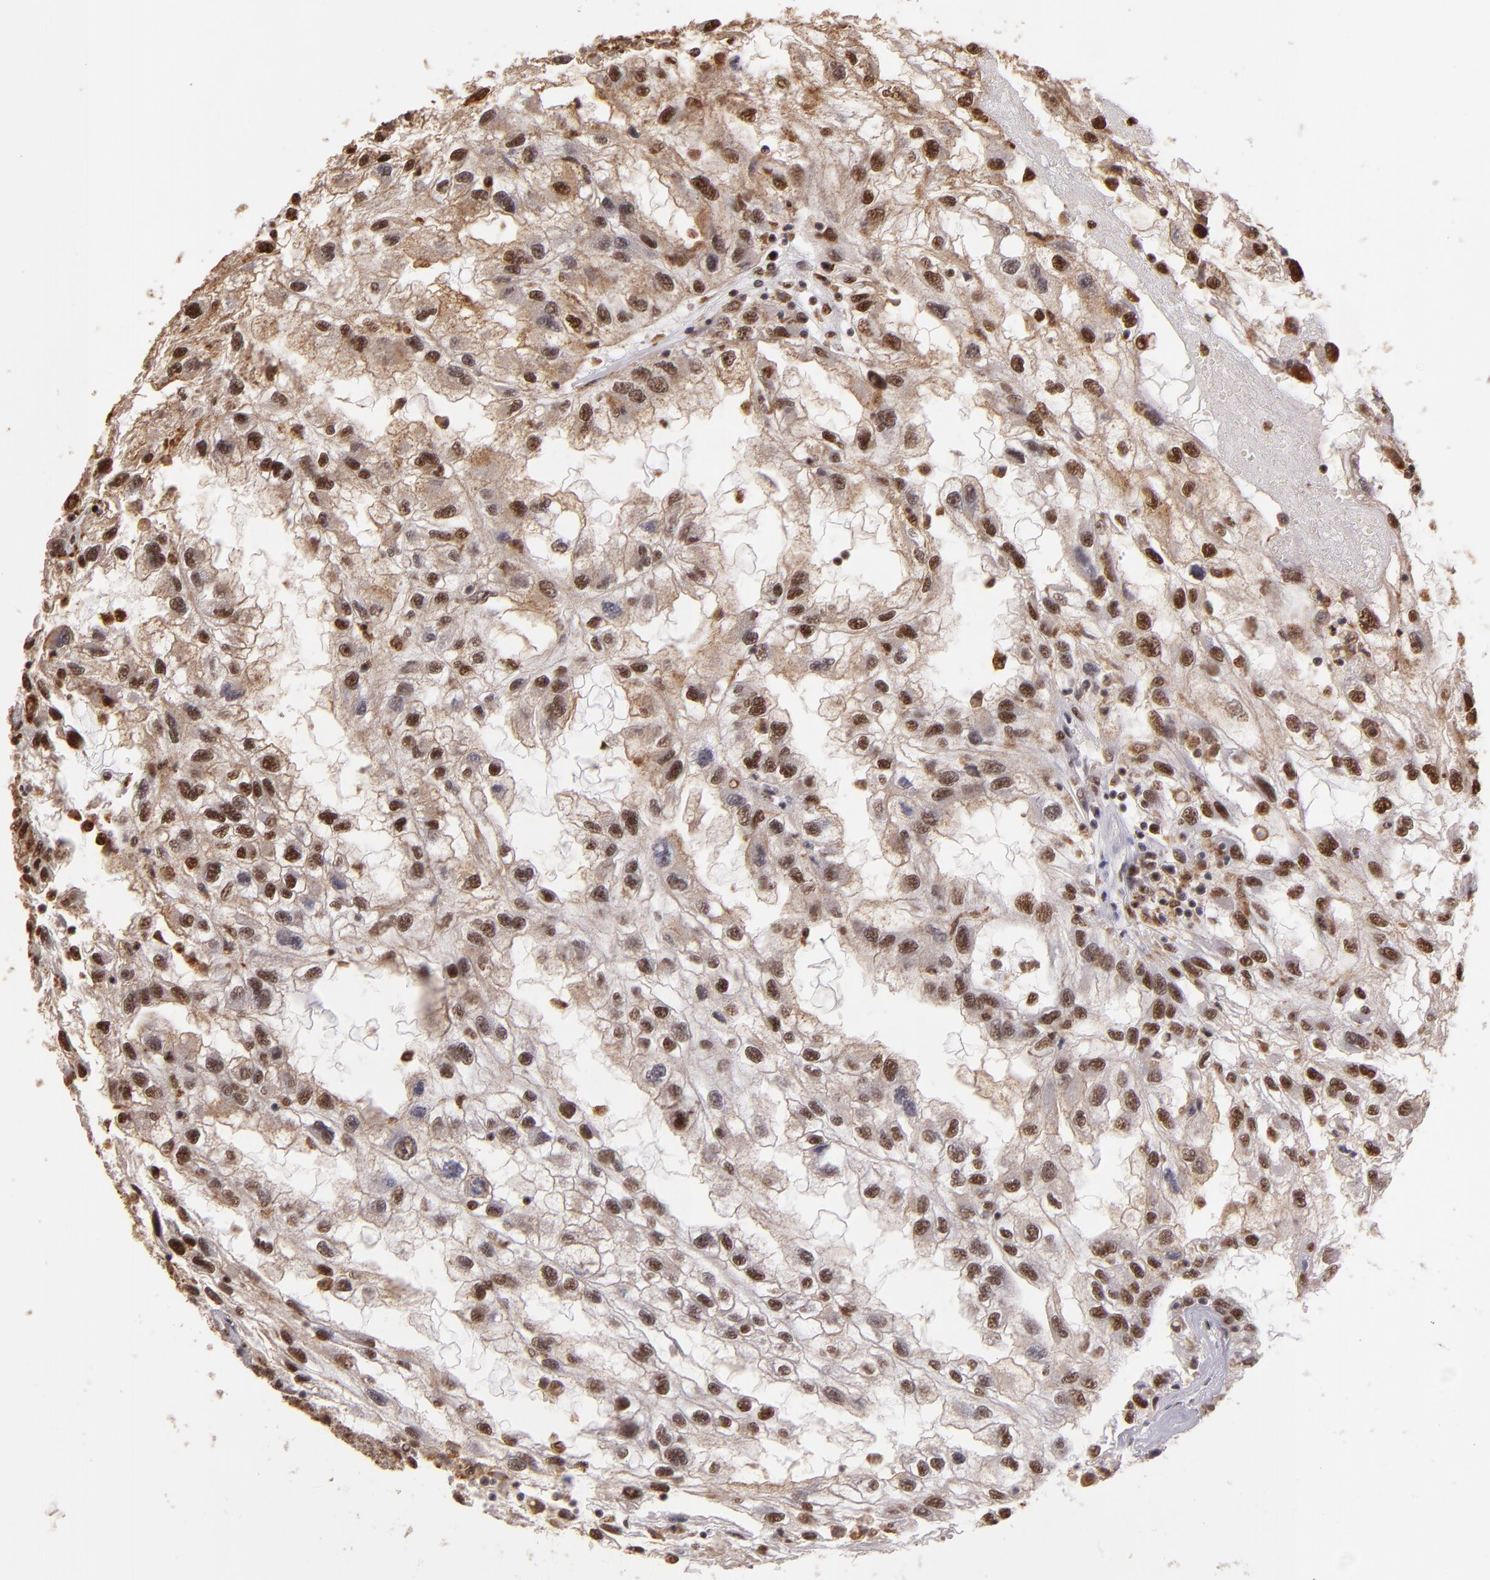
{"staining": {"intensity": "moderate", "quantity": ">75%", "location": "cytoplasmic/membranous,nuclear"}, "tissue": "renal cancer", "cell_type": "Tumor cells", "image_type": "cancer", "snomed": [{"axis": "morphology", "description": "Normal tissue, NOS"}, {"axis": "morphology", "description": "Adenocarcinoma, NOS"}, {"axis": "topography", "description": "Kidney"}], "caption": "IHC histopathology image of neoplastic tissue: renal cancer stained using immunohistochemistry displays medium levels of moderate protein expression localized specifically in the cytoplasmic/membranous and nuclear of tumor cells, appearing as a cytoplasmic/membranous and nuclear brown color.", "gene": "SP1", "patient": {"sex": "male", "age": 71}}